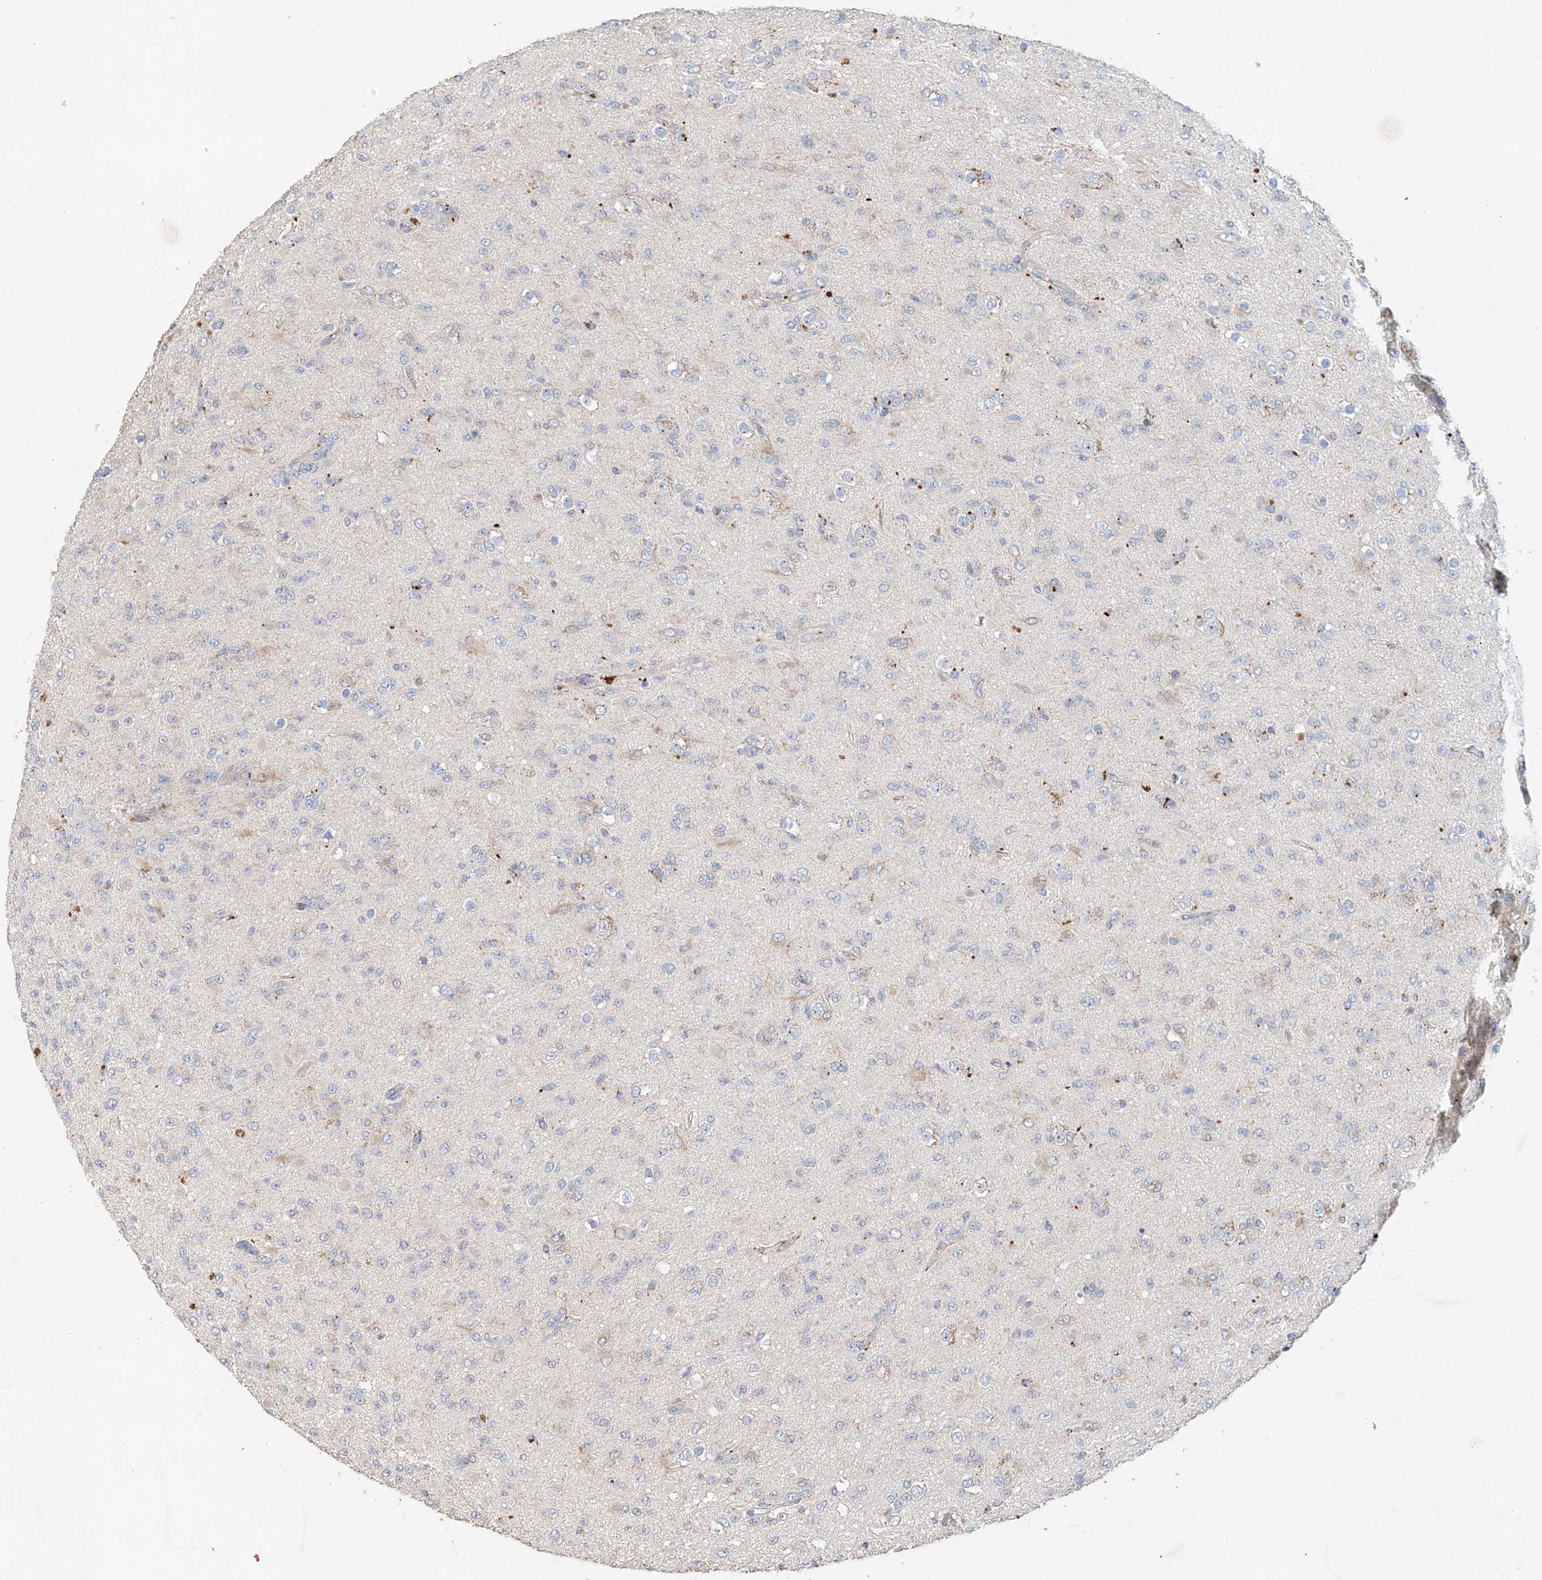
{"staining": {"intensity": "weak", "quantity": "<25%", "location": "cytoplasmic/membranous"}, "tissue": "glioma", "cell_type": "Tumor cells", "image_type": "cancer", "snomed": [{"axis": "morphology", "description": "Glioma, malignant, Low grade"}, {"axis": "topography", "description": "Brain"}], "caption": "Glioma was stained to show a protein in brown. There is no significant staining in tumor cells.", "gene": "TRIM47", "patient": {"sex": "male", "age": 65}}